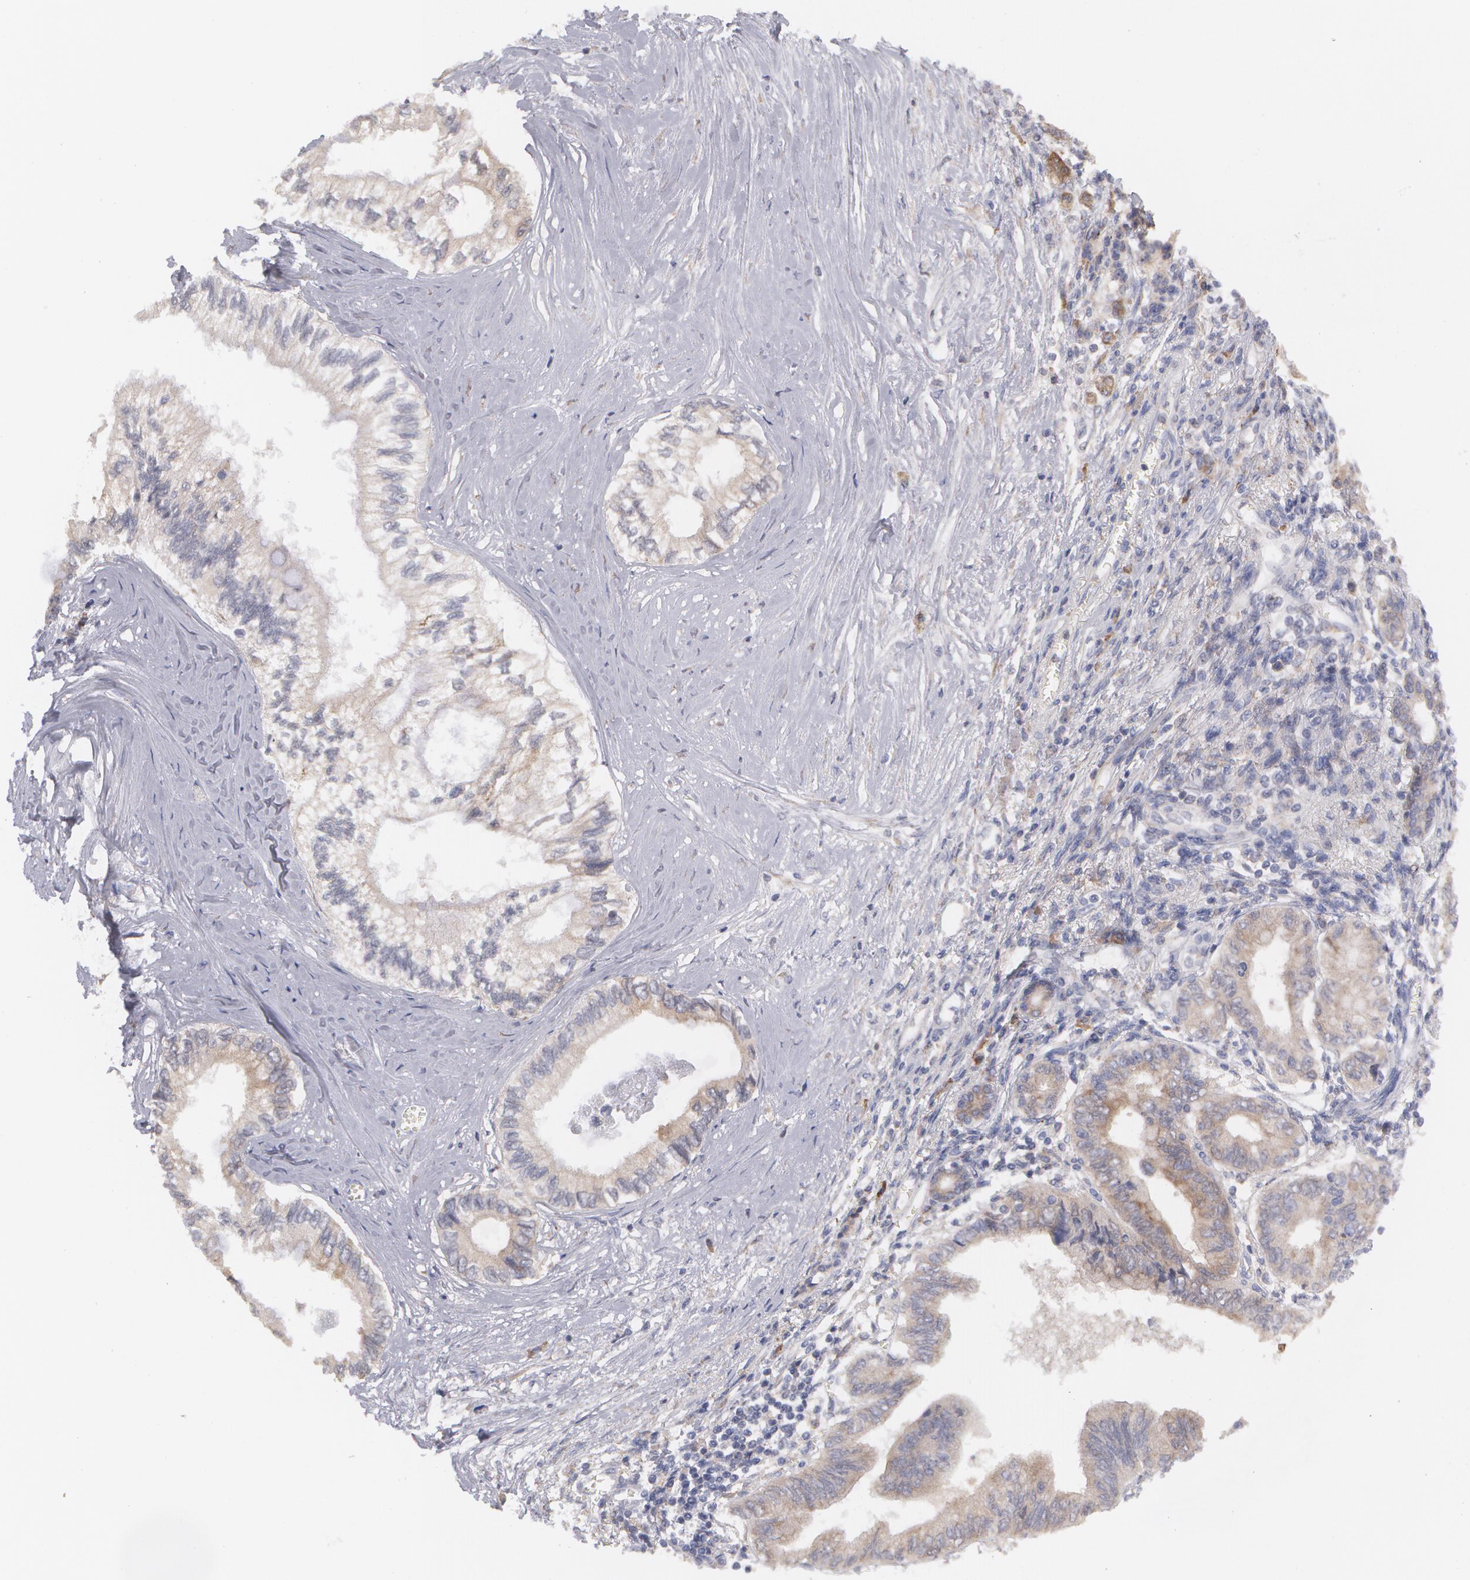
{"staining": {"intensity": "moderate", "quantity": "25%-75%", "location": "cytoplasmic/membranous"}, "tissue": "pancreatic cancer", "cell_type": "Tumor cells", "image_type": "cancer", "snomed": [{"axis": "morphology", "description": "Adenocarcinoma, NOS"}, {"axis": "topography", "description": "Pancreas"}], "caption": "Pancreatic cancer was stained to show a protein in brown. There is medium levels of moderate cytoplasmic/membranous positivity in about 25%-75% of tumor cells.", "gene": "MTHFD1", "patient": {"sex": "female", "age": 66}}